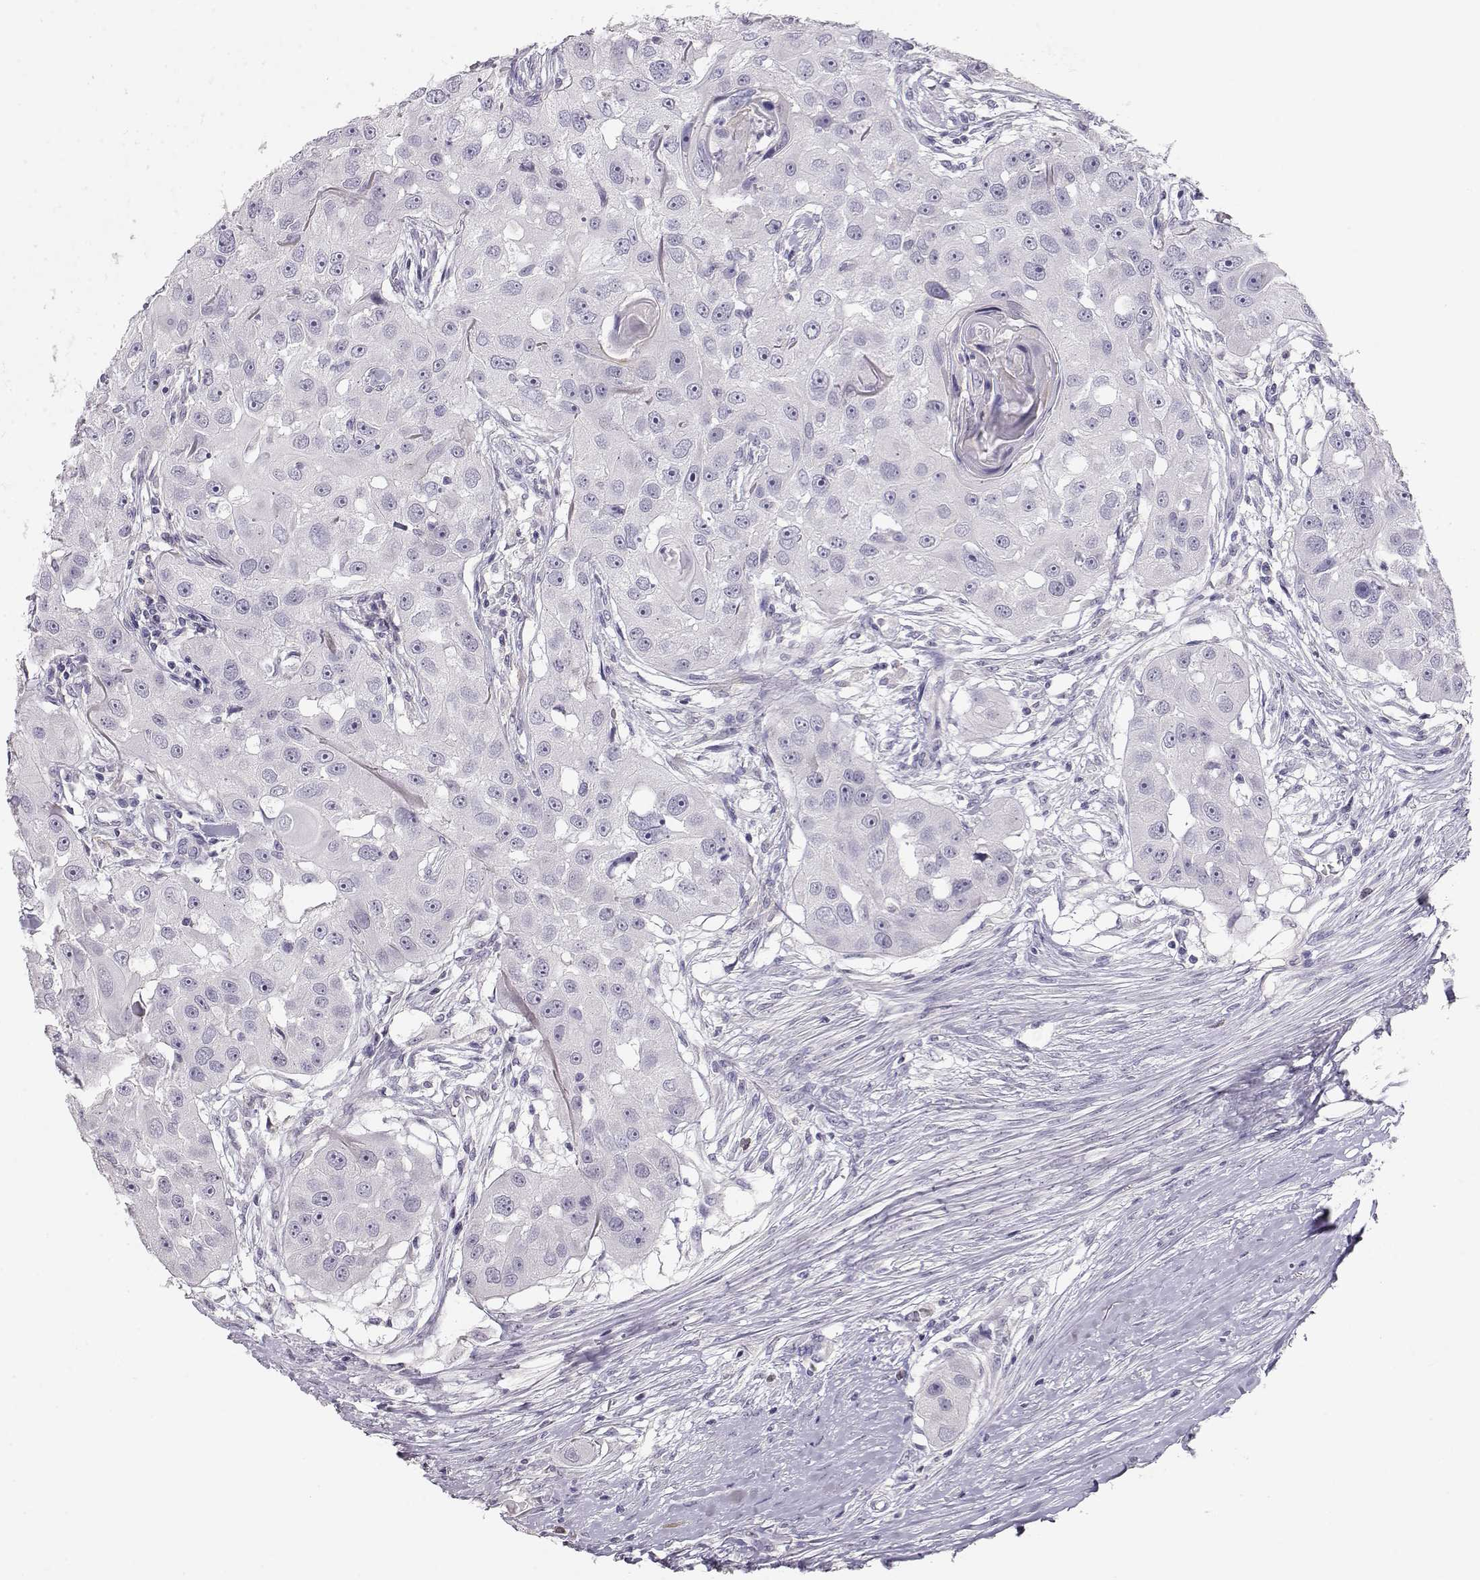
{"staining": {"intensity": "negative", "quantity": "none", "location": "none"}, "tissue": "head and neck cancer", "cell_type": "Tumor cells", "image_type": "cancer", "snomed": [{"axis": "morphology", "description": "Squamous cell carcinoma, NOS"}, {"axis": "topography", "description": "Head-Neck"}], "caption": "Histopathology image shows no significant protein expression in tumor cells of head and neck cancer (squamous cell carcinoma).", "gene": "NUTM1", "patient": {"sex": "male", "age": 51}}